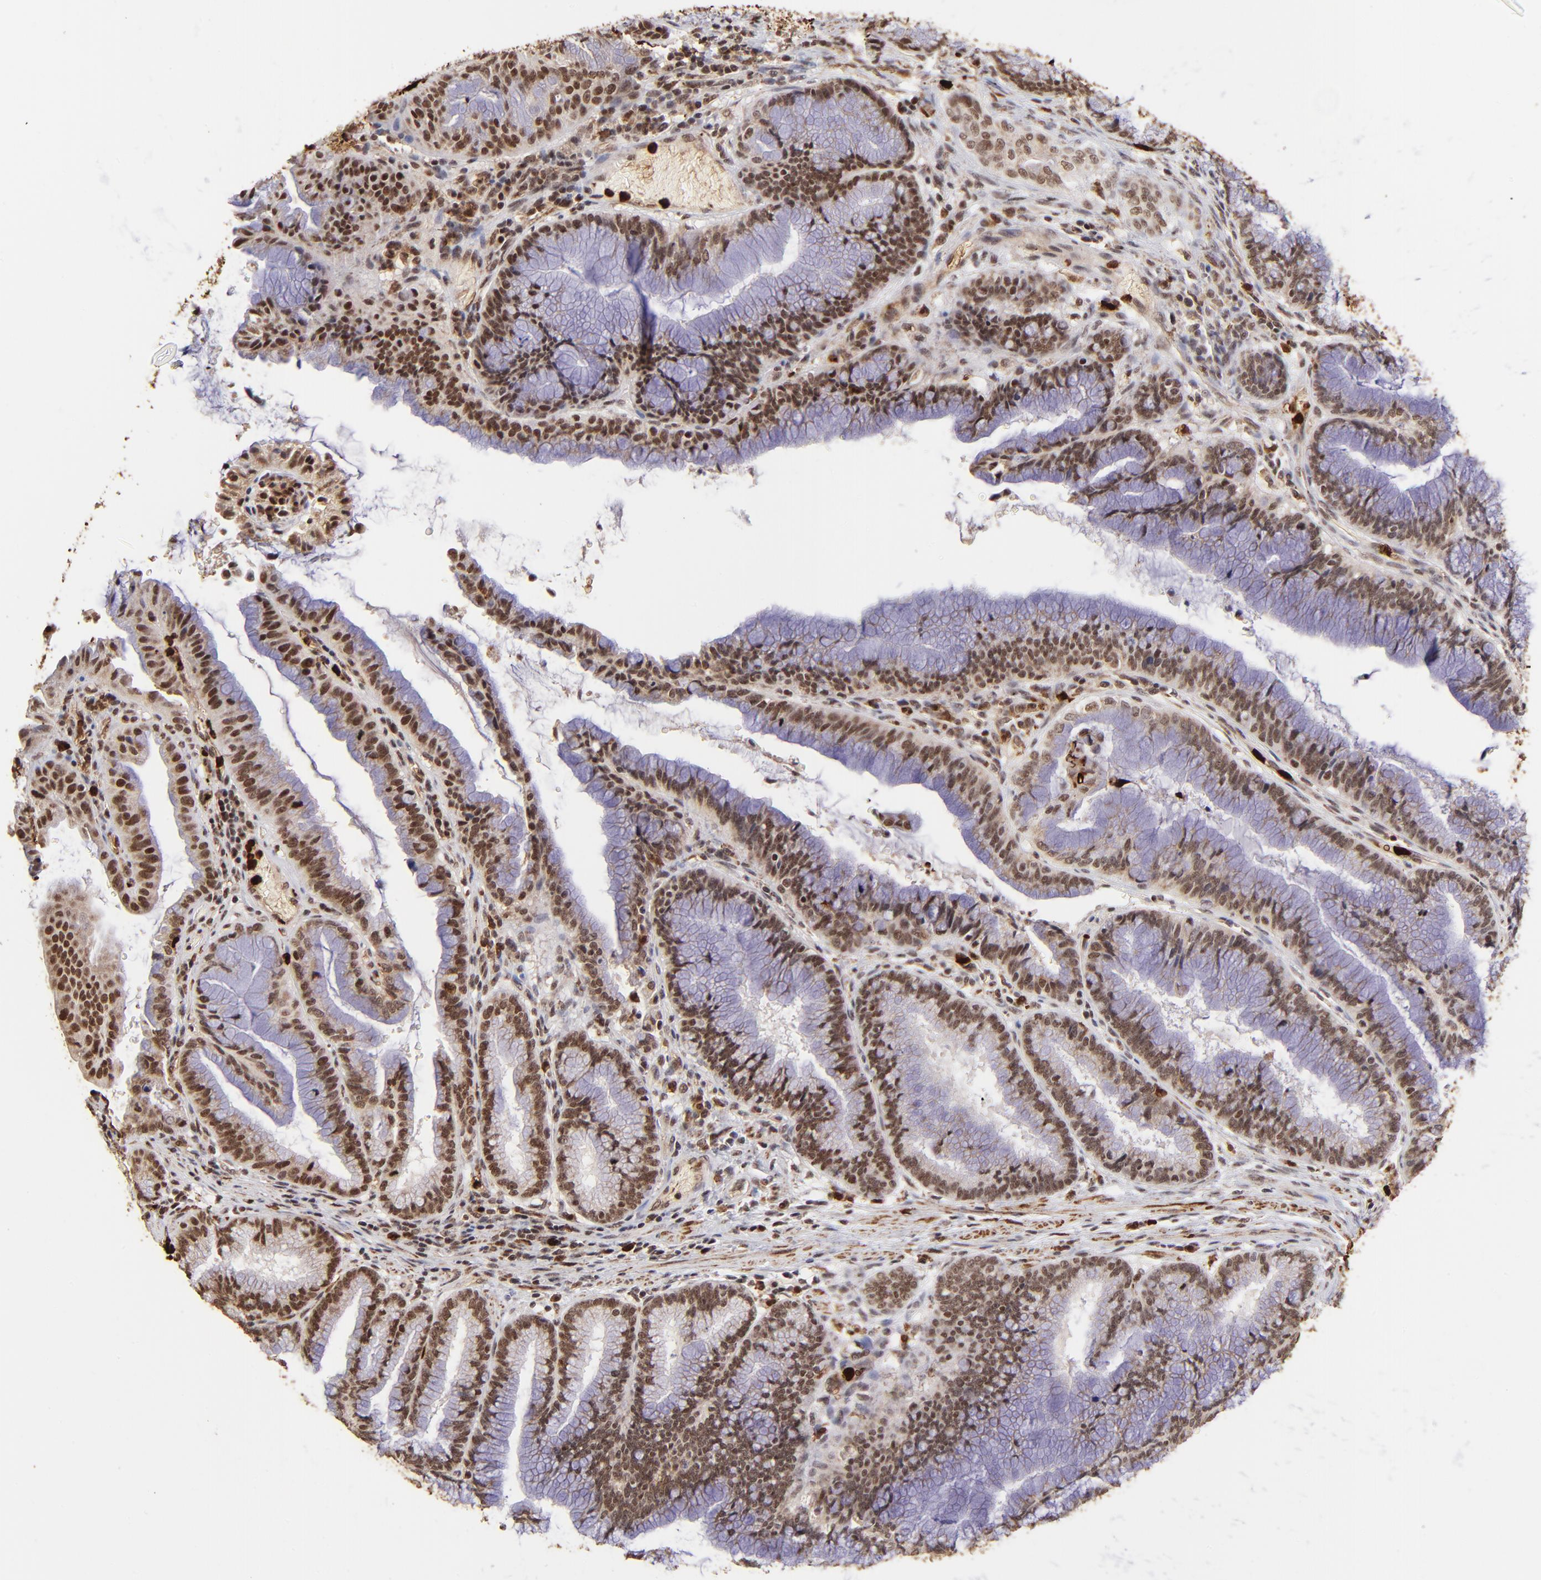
{"staining": {"intensity": "moderate", "quantity": ">75%", "location": "cytoplasmic/membranous,nuclear"}, "tissue": "pancreatic cancer", "cell_type": "Tumor cells", "image_type": "cancer", "snomed": [{"axis": "morphology", "description": "Adenocarcinoma, NOS"}, {"axis": "topography", "description": "Pancreas"}], "caption": "DAB (3,3'-diaminobenzidine) immunohistochemical staining of human pancreatic adenocarcinoma displays moderate cytoplasmic/membranous and nuclear protein staining in about >75% of tumor cells.", "gene": "ZFX", "patient": {"sex": "female", "age": 64}}